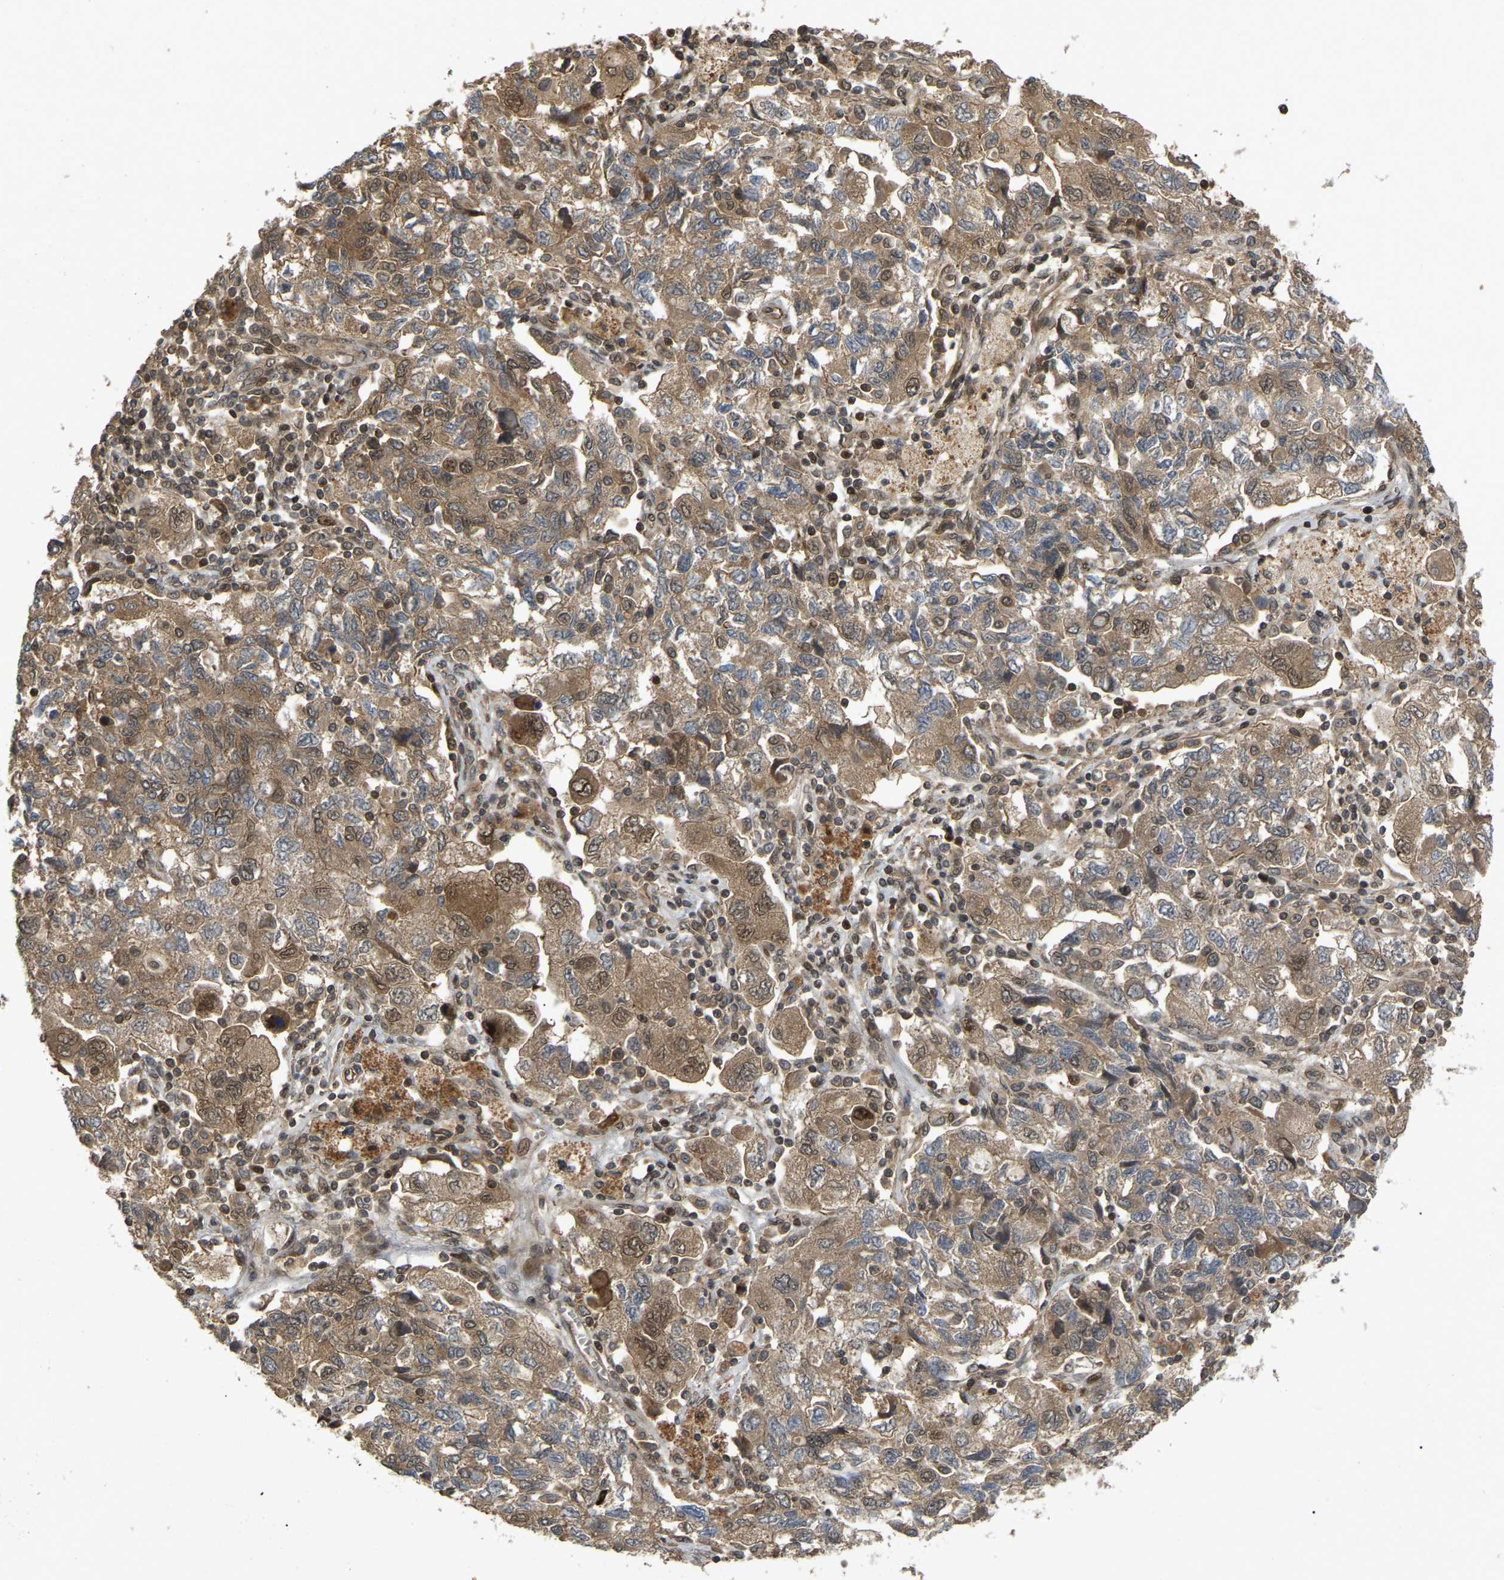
{"staining": {"intensity": "moderate", "quantity": ">75%", "location": "cytoplasmic/membranous,nuclear"}, "tissue": "ovarian cancer", "cell_type": "Tumor cells", "image_type": "cancer", "snomed": [{"axis": "morphology", "description": "Carcinoma, NOS"}, {"axis": "morphology", "description": "Cystadenocarcinoma, serous, NOS"}, {"axis": "topography", "description": "Ovary"}], "caption": "IHC histopathology image of human carcinoma (ovarian) stained for a protein (brown), which displays medium levels of moderate cytoplasmic/membranous and nuclear expression in approximately >75% of tumor cells.", "gene": "KIAA1549", "patient": {"sex": "female", "age": 69}}